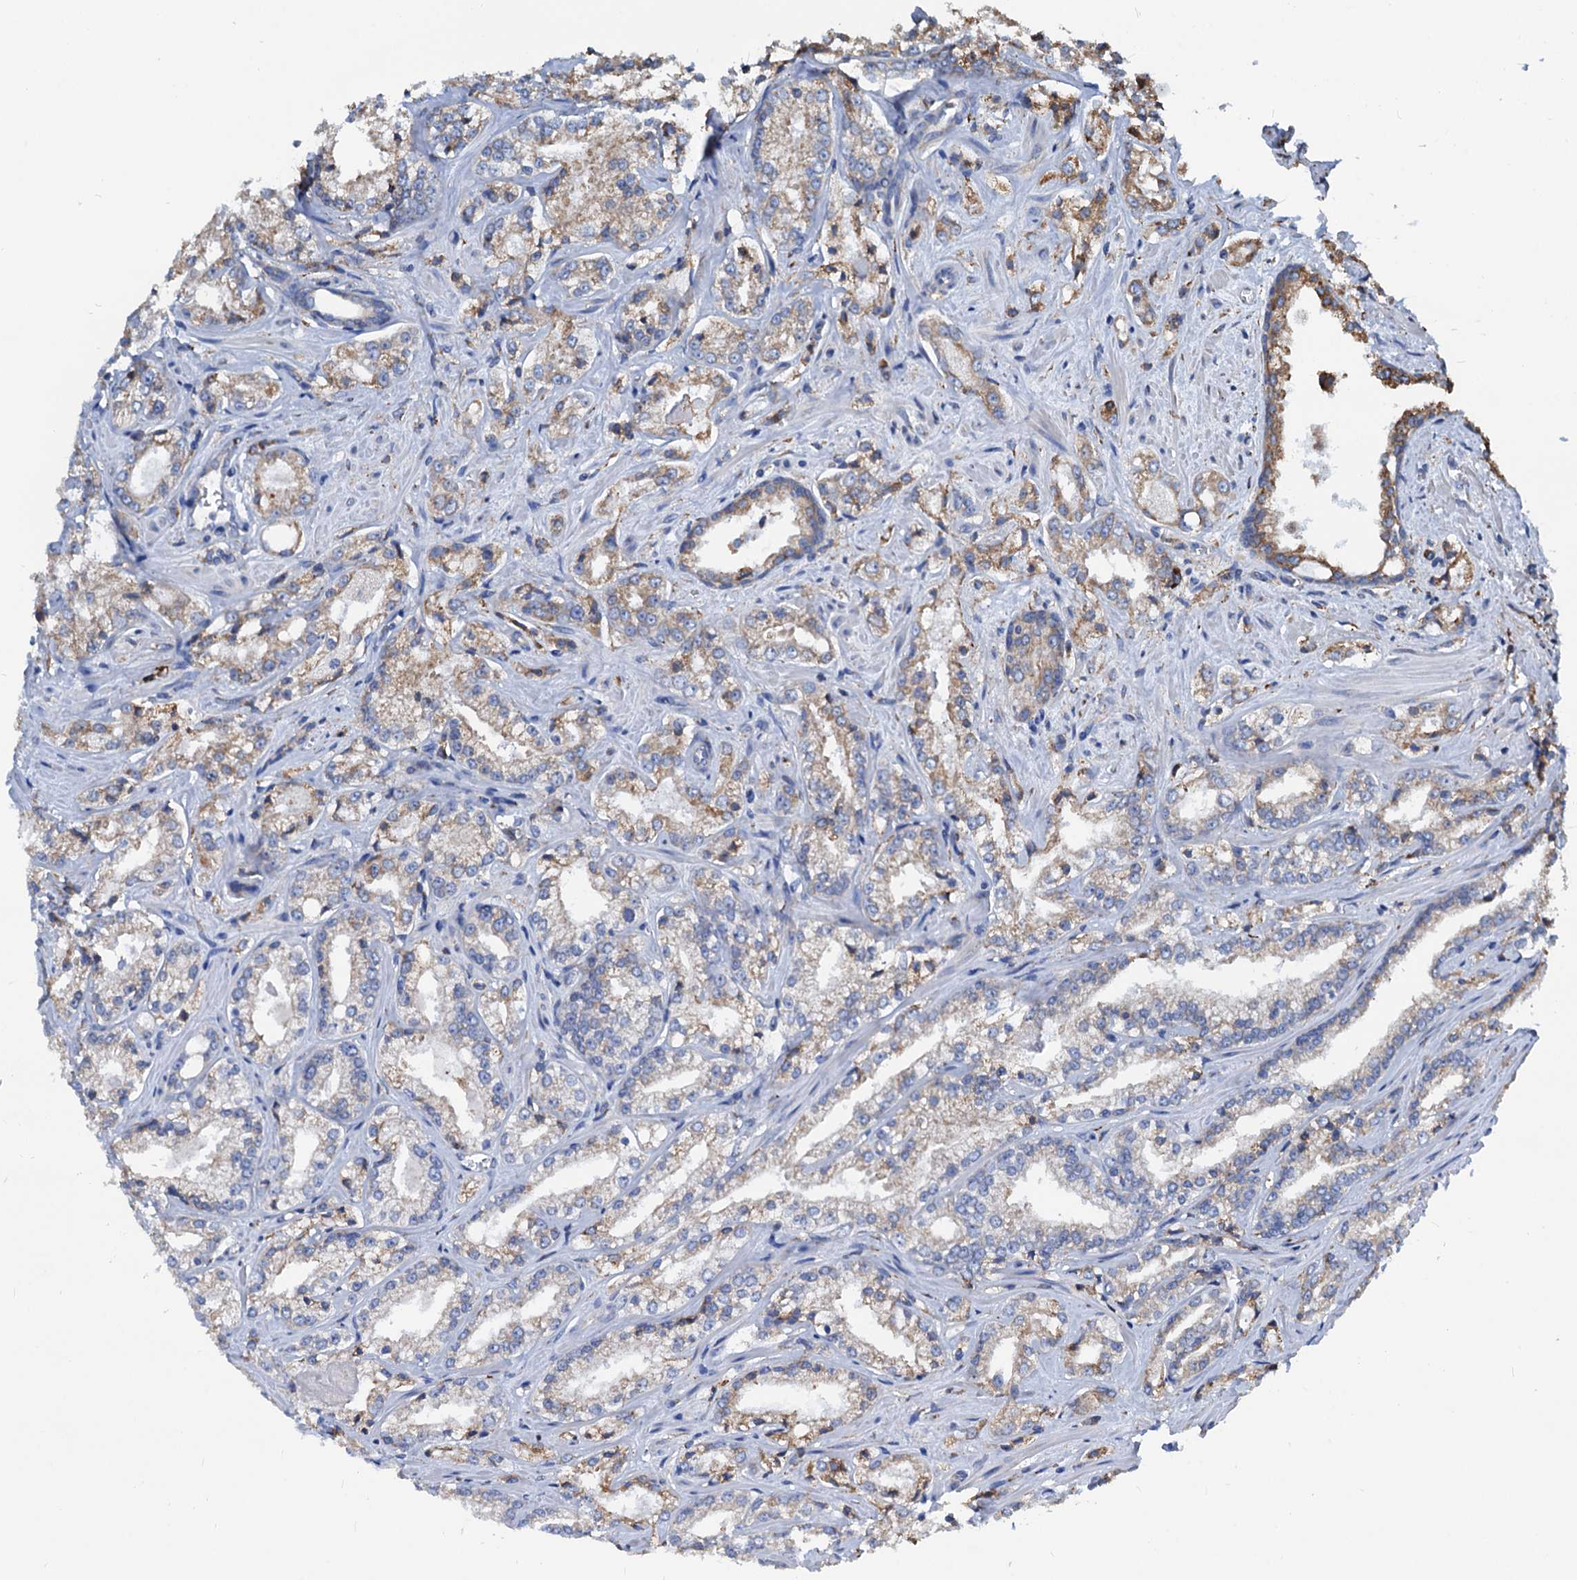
{"staining": {"intensity": "moderate", "quantity": "<25%", "location": "cytoplasmic/membranous"}, "tissue": "prostate cancer", "cell_type": "Tumor cells", "image_type": "cancer", "snomed": [{"axis": "morphology", "description": "Adenocarcinoma, Low grade"}, {"axis": "topography", "description": "Prostate"}], "caption": "Protein staining reveals moderate cytoplasmic/membranous staining in approximately <25% of tumor cells in prostate cancer (low-grade adenocarcinoma).", "gene": "HSPA5", "patient": {"sex": "male", "age": 47}}